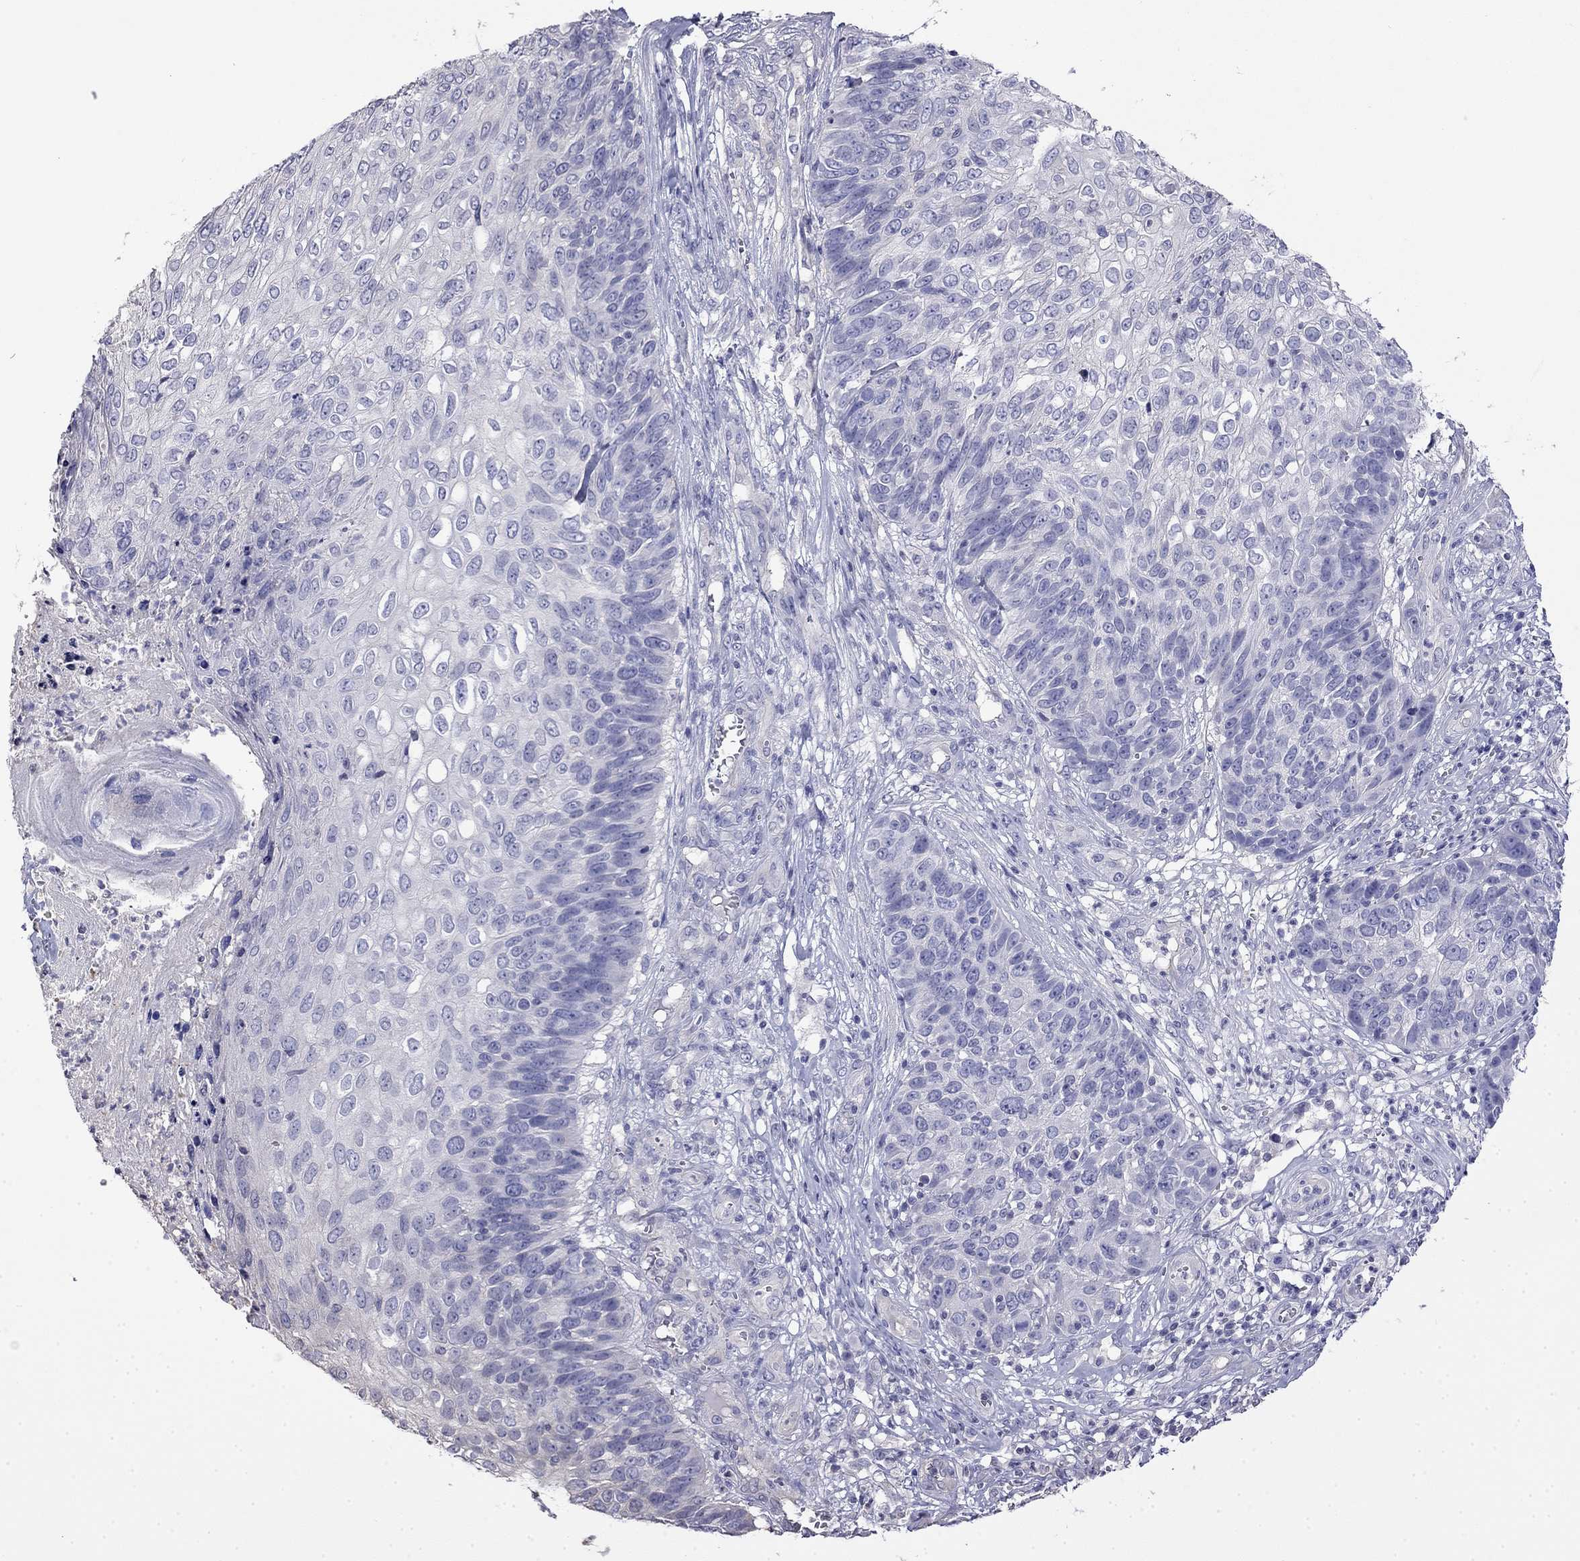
{"staining": {"intensity": "negative", "quantity": "none", "location": "none"}, "tissue": "skin cancer", "cell_type": "Tumor cells", "image_type": "cancer", "snomed": [{"axis": "morphology", "description": "Squamous cell carcinoma, NOS"}, {"axis": "topography", "description": "Skin"}], "caption": "Immunohistochemistry histopathology image of neoplastic tissue: human skin squamous cell carcinoma stained with DAB (3,3'-diaminobenzidine) reveals no significant protein staining in tumor cells. (DAB (3,3'-diaminobenzidine) IHC, high magnification).", "gene": "GUCA1B", "patient": {"sex": "male", "age": 92}}